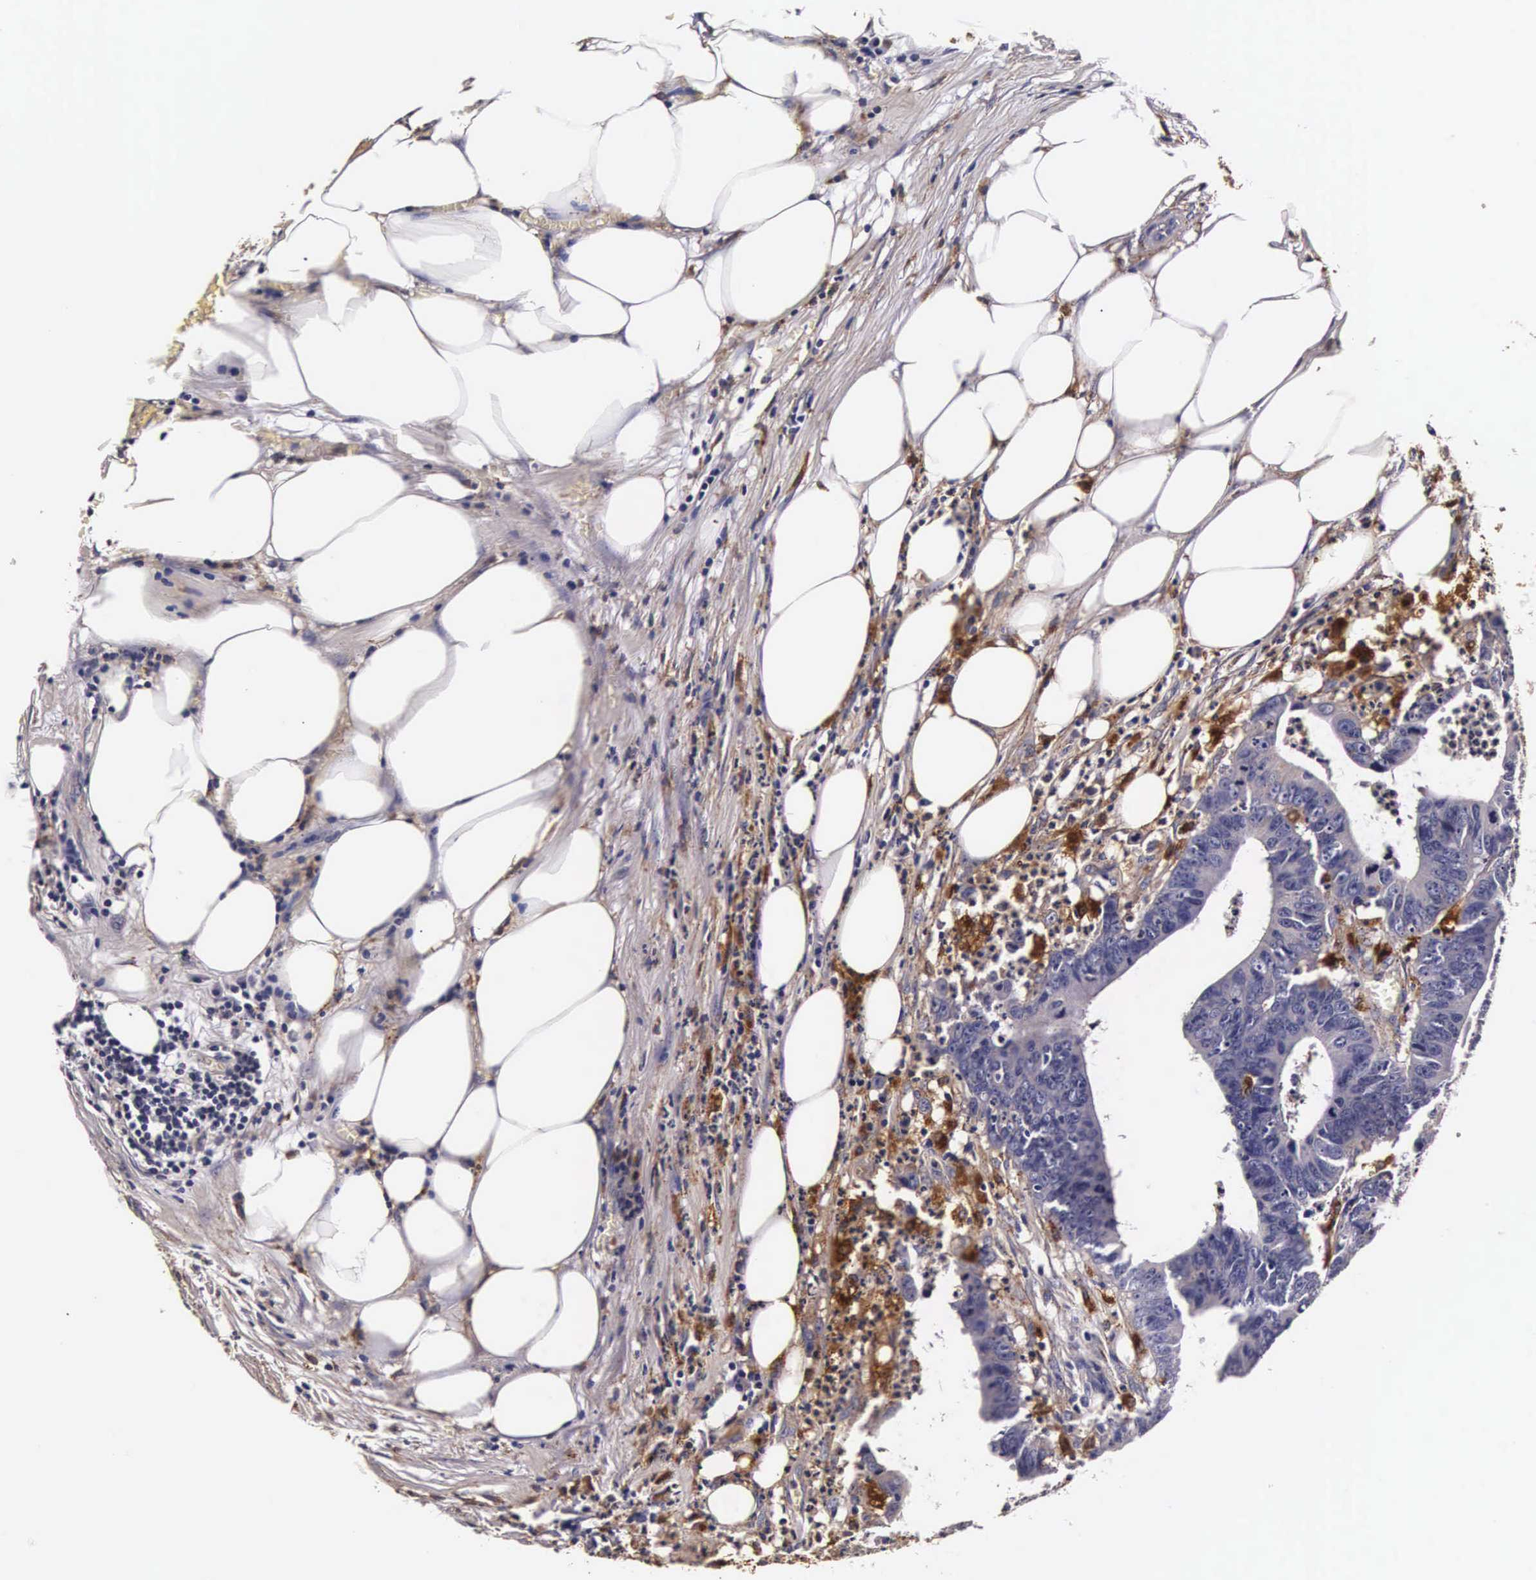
{"staining": {"intensity": "negative", "quantity": "none", "location": "none"}, "tissue": "colorectal cancer", "cell_type": "Tumor cells", "image_type": "cancer", "snomed": [{"axis": "morphology", "description": "Adenocarcinoma, NOS"}, {"axis": "topography", "description": "Colon"}], "caption": "An image of human colorectal adenocarcinoma is negative for staining in tumor cells. (DAB IHC with hematoxylin counter stain).", "gene": "CTSB", "patient": {"sex": "male", "age": 55}}